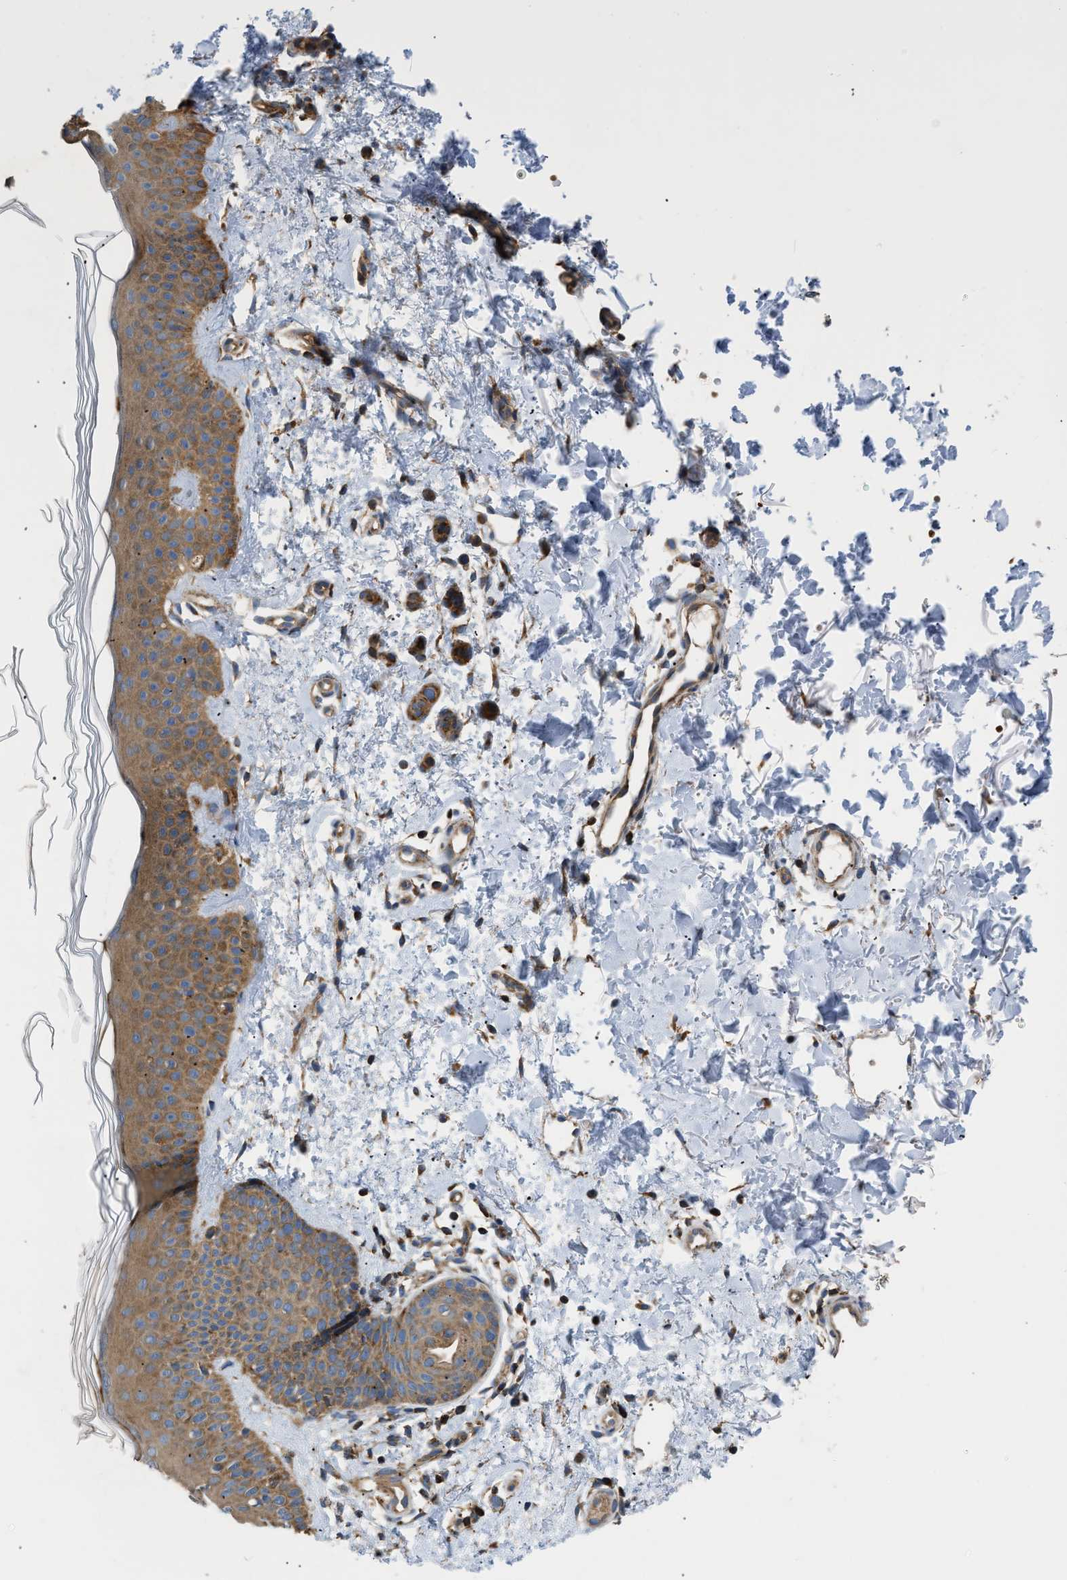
{"staining": {"intensity": "moderate", "quantity": ">75%", "location": "cytoplasmic/membranous"}, "tissue": "skin", "cell_type": "Fibroblasts", "image_type": "normal", "snomed": [{"axis": "morphology", "description": "Normal tissue, NOS"}, {"axis": "morphology", "description": "Malignant melanoma, NOS"}, {"axis": "topography", "description": "Skin"}], "caption": "This histopathology image displays IHC staining of unremarkable skin, with medium moderate cytoplasmic/membranous positivity in about >75% of fibroblasts.", "gene": "OPTN", "patient": {"sex": "male", "age": 83}}